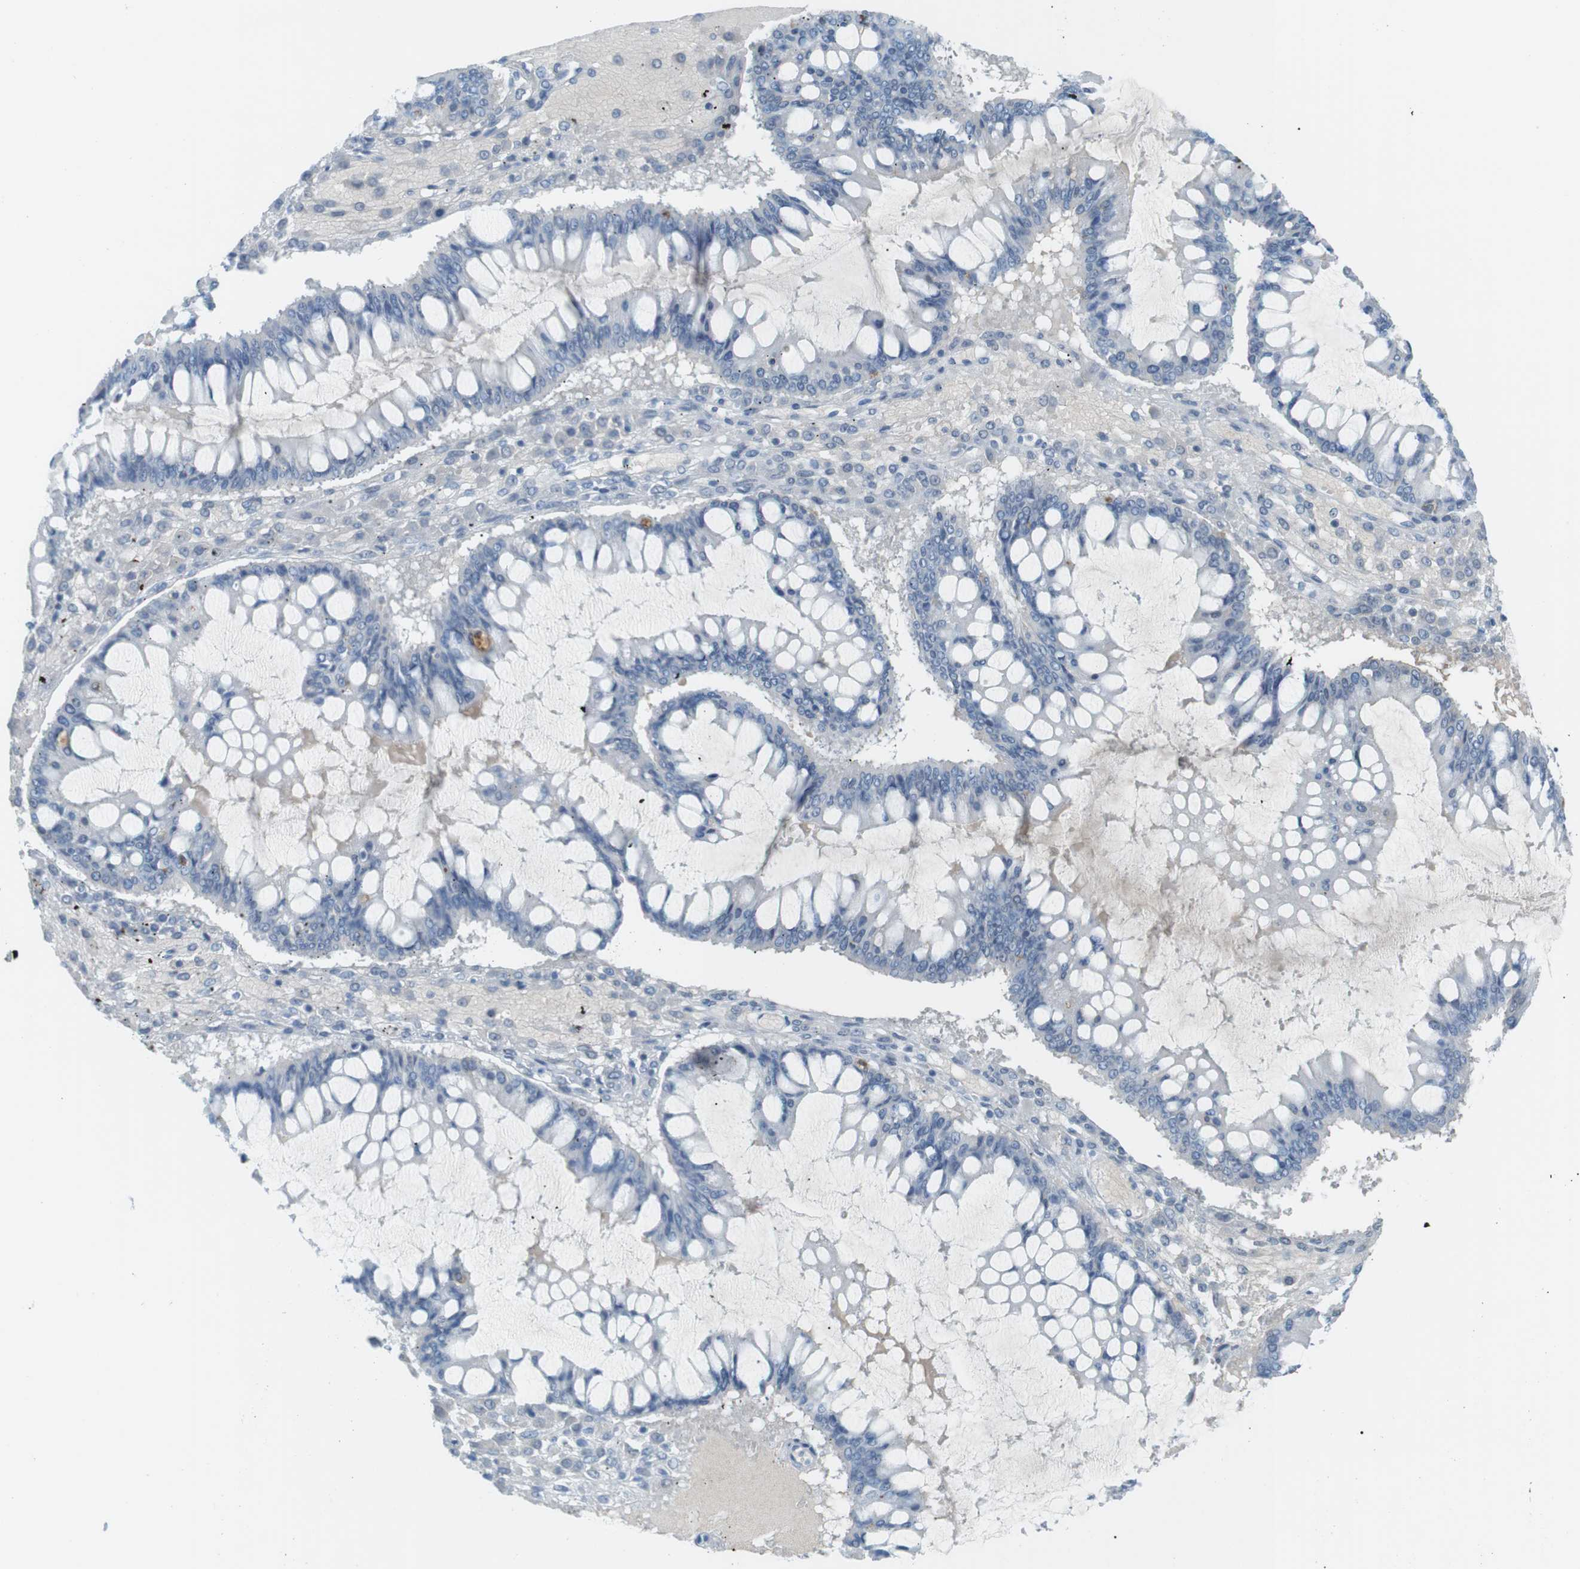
{"staining": {"intensity": "negative", "quantity": "none", "location": "none"}, "tissue": "ovarian cancer", "cell_type": "Tumor cells", "image_type": "cancer", "snomed": [{"axis": "morphology", "description": "Cystadenocarcinoma, mucinous, NOS"}, {"axis": "topography", "description": "Ovary"}], "caption": "Micrograph shows no significant protein expression in tumor cells of ovarian cancer (mucinous cystadenocarcinoma).", "gene": "AZGP1", "patient": {"sex": "female", "age": 73}}